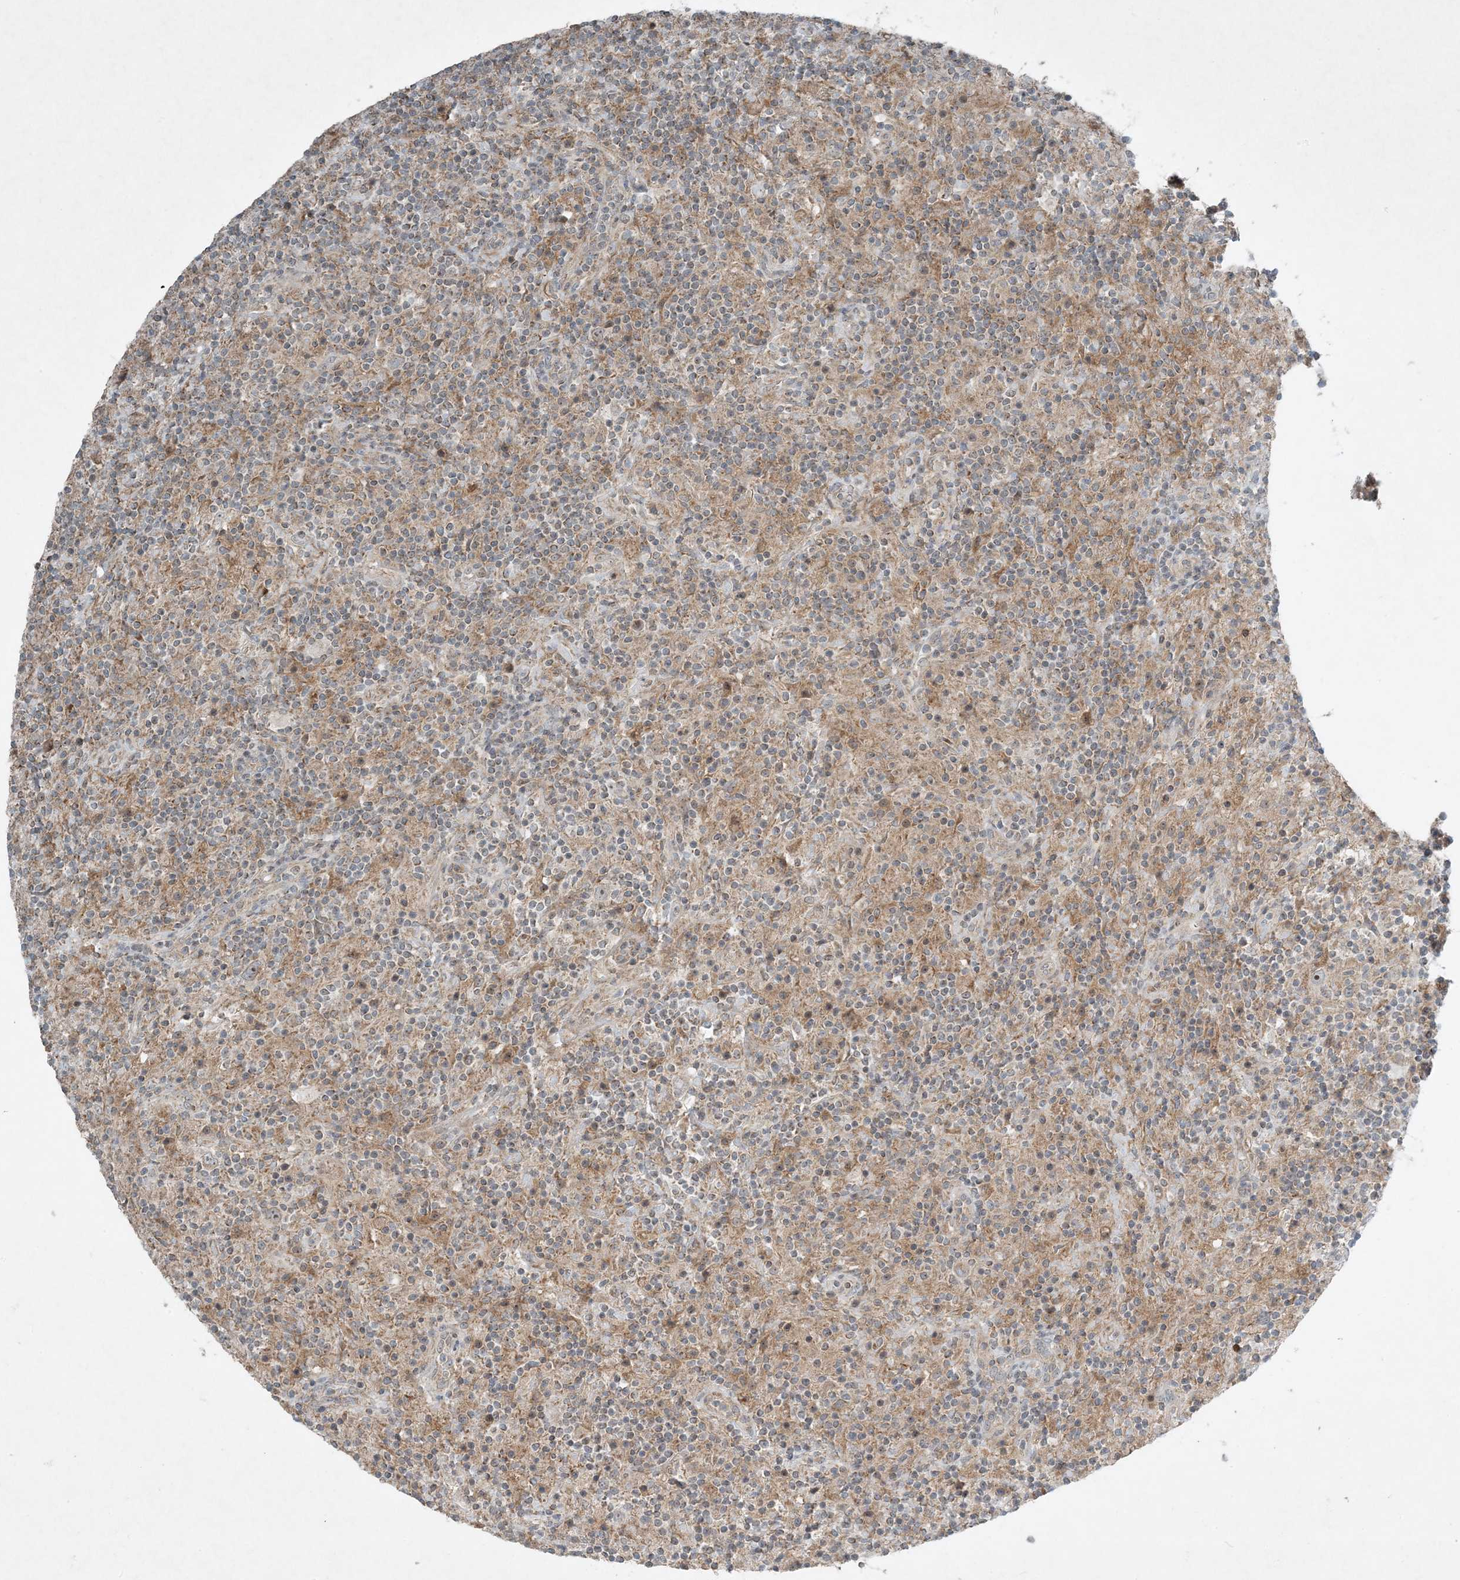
{"staining": {"intensity": "weak", "quantity": "25%-75%", "location": "cytoplasmic/membranous"}, "tissue": "lymphoma", "cell_type": "Tumor cells", "image_type": "cancer", "snomed": [{"axis": "morphology", "description": "Hodgkin's disease, NOS"}, {"axis": "topography", "description": "Lymph node"}], "caption": "Tumor cells reveal weak cytoplasmic/membranous expression in approximately 25%-75% of cells in lymphoma. (Stains: DAB in brown, nuclei in blue, Microscopy: brightfield microscopy at high magnification).", "gene": "MITD1", "patient": {"sex": "male", "age": 70}}